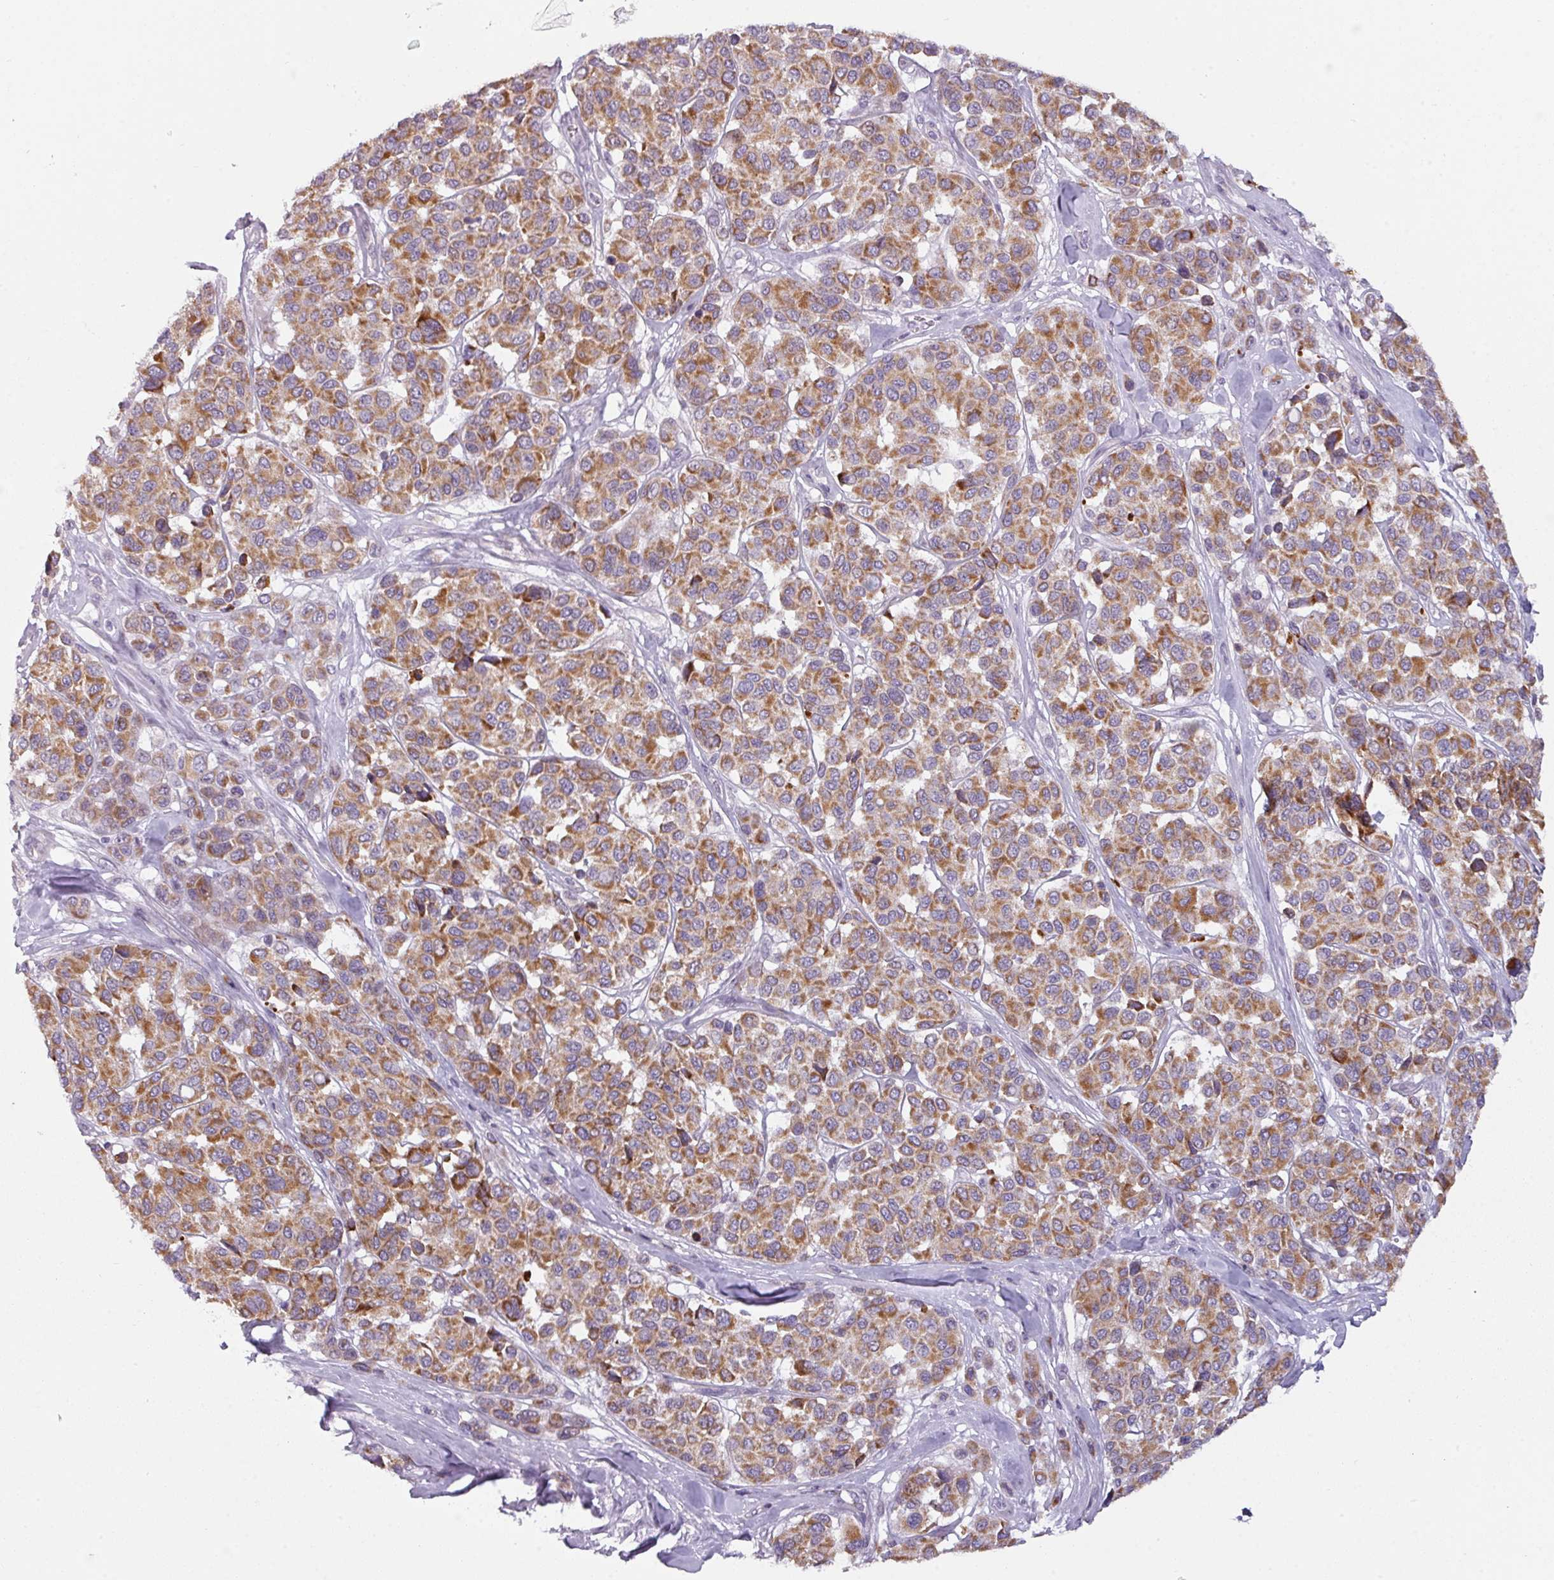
{"staining": {"intensity": "moderate", "quantity": ">75%", "location": "cytoplasmic/membranous"}, "tissue": "melanoma", "cell_type": "Tumor cells", "image_type": "cancer", "snomed": [{"axis": "morphology", "description": "Malignant melanoma, NOS"}, {"axis": "topography", "description": "Skin"}], "caption": "The image exhibits immunohistochemical staining of malignant melanoma. There is moderate cytoplasmic/membranous expression is appreciated in approximately >75% of tumor cells.", "gene": "C2orf68", "patient": {"sex": "female", "age": 66}}